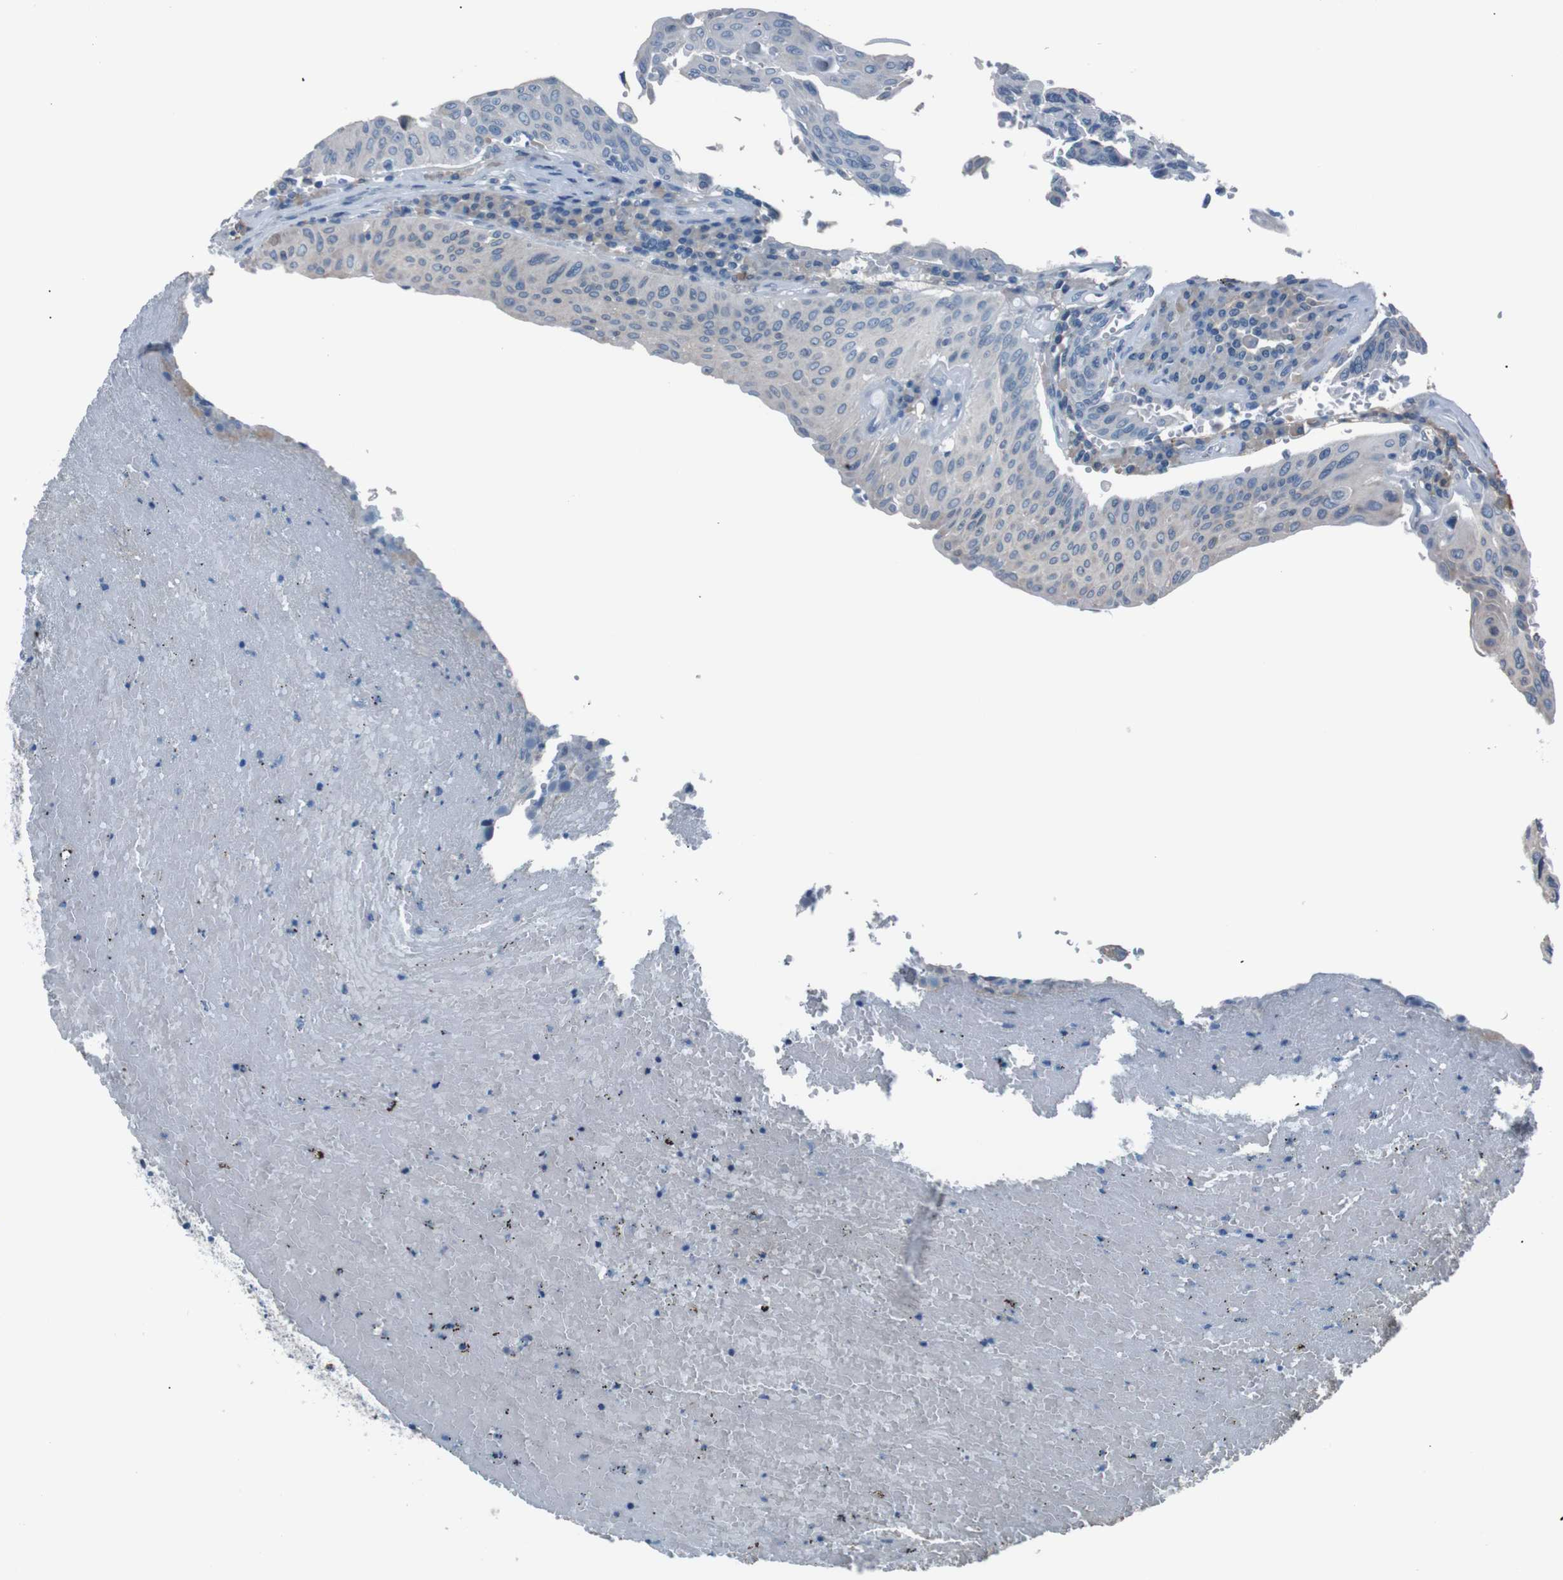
{"staining": {"intensity": "negative", "quantity": "none", "location": "none"}, "tissue": "urothelial cancer", "cell_type": "Tumor cells", "image_type": "cancer", "snomed": [{"axis": "morphology", "description": "Urothelial carcinoma, High grade"}, {"axis": "topography", "description": "Urinary bladder"}], "caption": "High power microscopy micrograph of an immunohistochemistry micrograph of urothelial cancer, revealing no significant positivity in tumor cells. (DAB (3,3'-diaminobenzidine) immunohistochemistry (IHC), high magnification).", "gene": "SIGMAR1", "patient": {"sex": "male", "age": 66}}